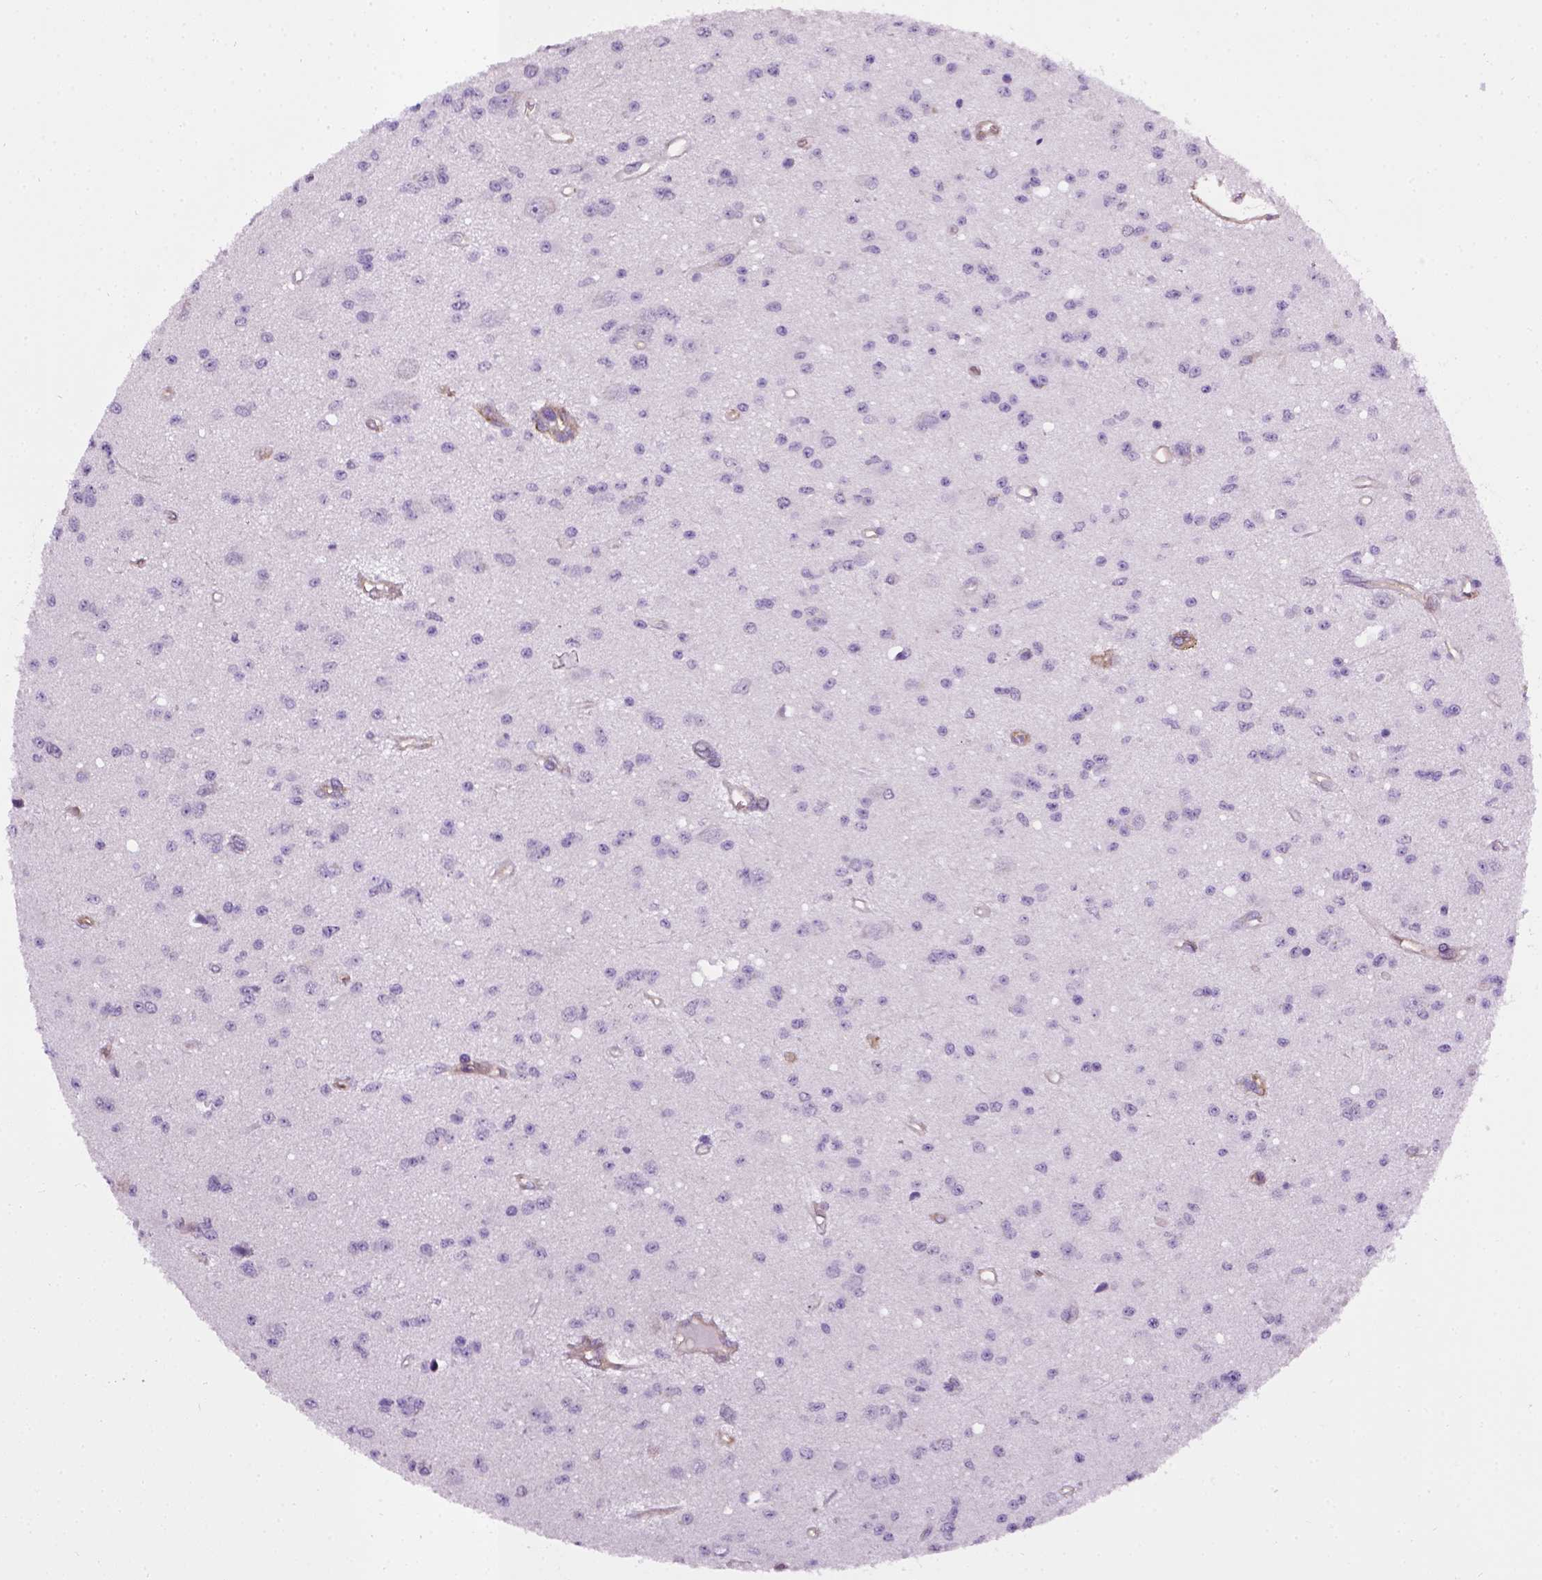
{"staining": {"intensity": "negative", "quantity": "none", "location": "none"}, "tissue": "glioma", "cell_type": "Tumor cells", "image_type": "cancer", "snomed": [{"axis": "morphology", "description": "Glioma, malignant, Low grade"}, {"axis": "topography", "description": "Brain"}], "caption": "DAB (3,3'-diaminobenzidine) immunohistochemical staining of low-grade glioma (malignant) demonstrates no significant positivity in tumor cells.", "gene": "ENG", "patient": {"sex": "female", "age": 45}}